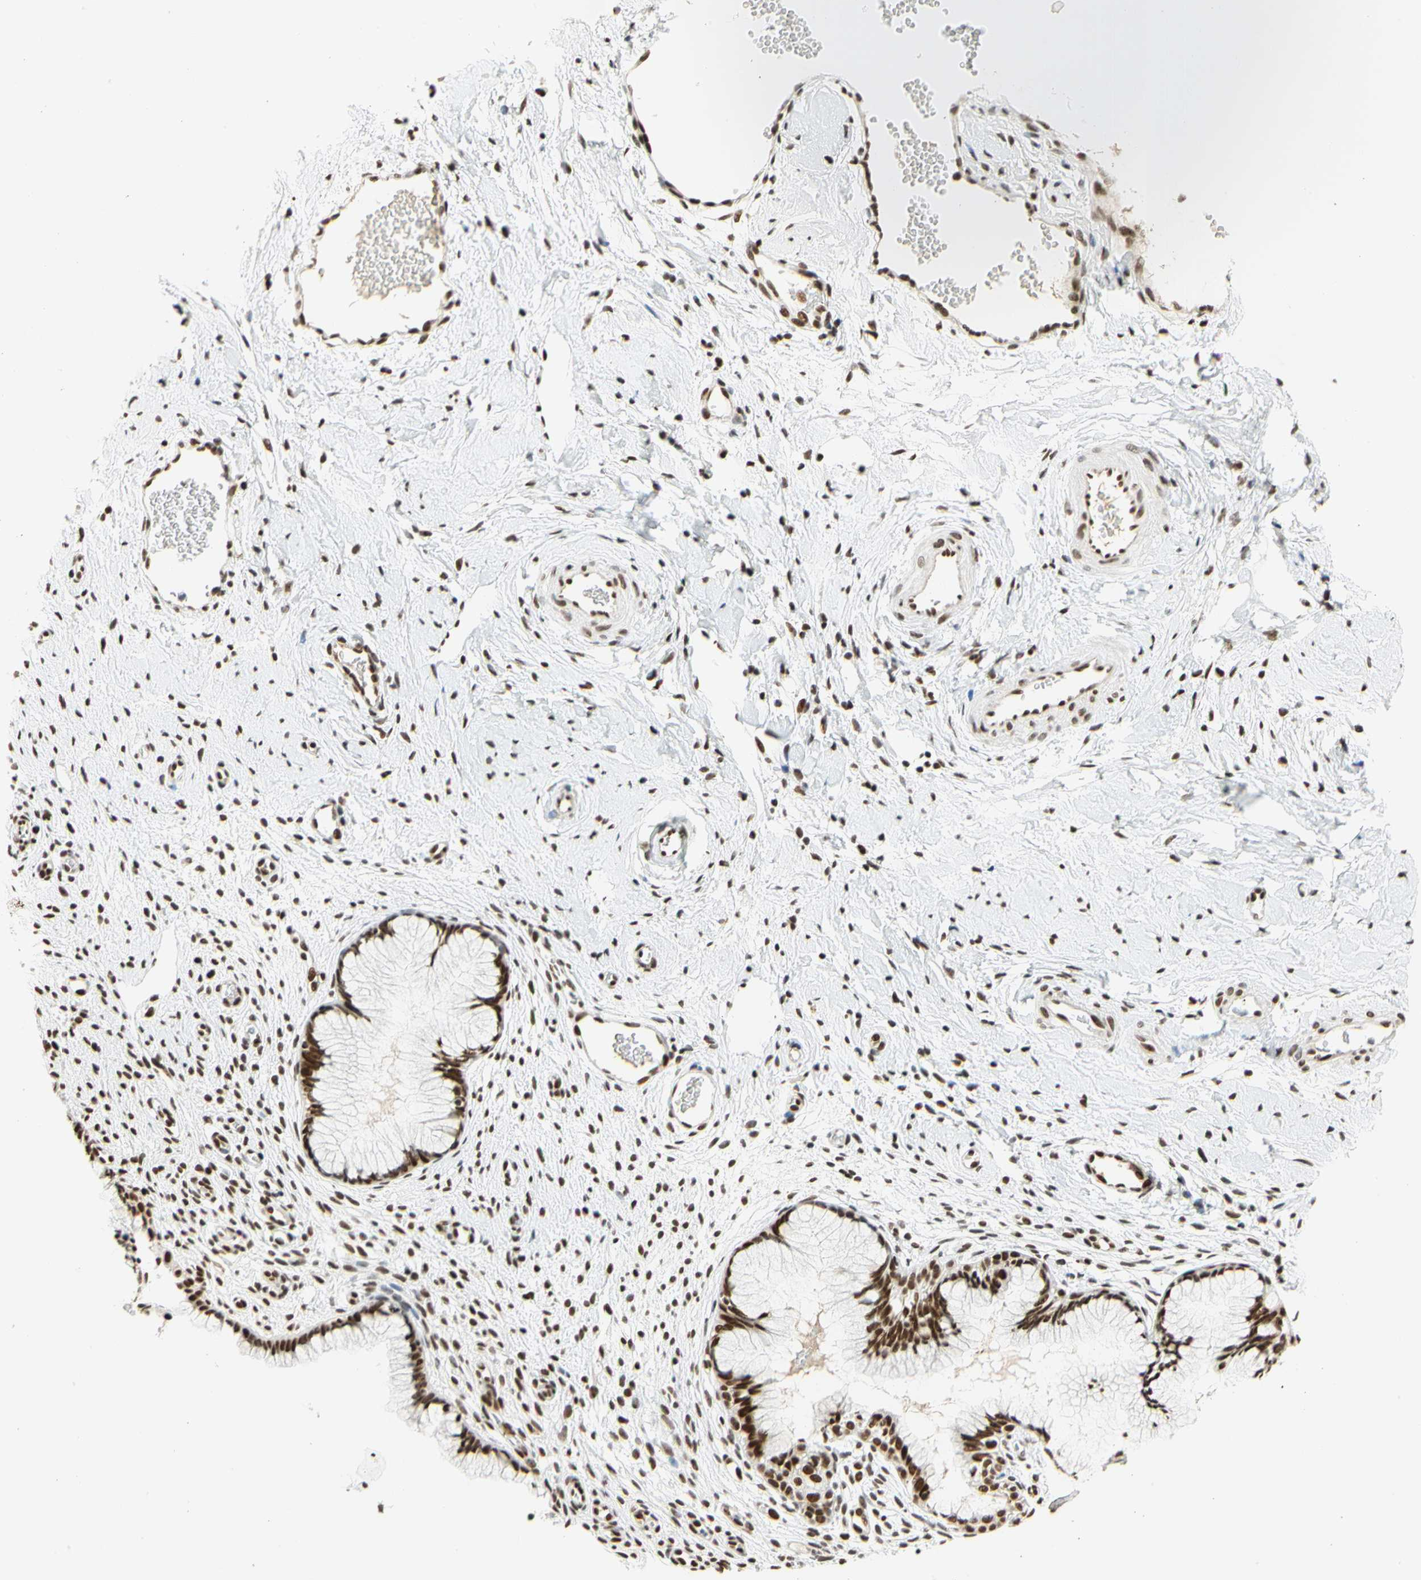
{"staining": {"intensity": "strong", "quantity": ">75%", "location": "nuclear"}, "tissue": "cervix", "cell_type": "Glandular cells", "image_type": "normal", "snomed": [{"axis": "morphology", "description": "Normal tissue, NOS"}, {"axis": "topography", "description": "Cervix"}], "caption": "IHC staining of normal cervix, which reveals high levels of strong nuclear expression in about >75% of glandular cells indicating strong nuclear protein expression. The staining was performed using DAB (3,3'-diaminobenzidine) (brown) for protein detection and nuclei were counterstained in hematoxylin (blue).", "gene": "ZSCAN16", "patient": {"sex": "female", "age": 65}}